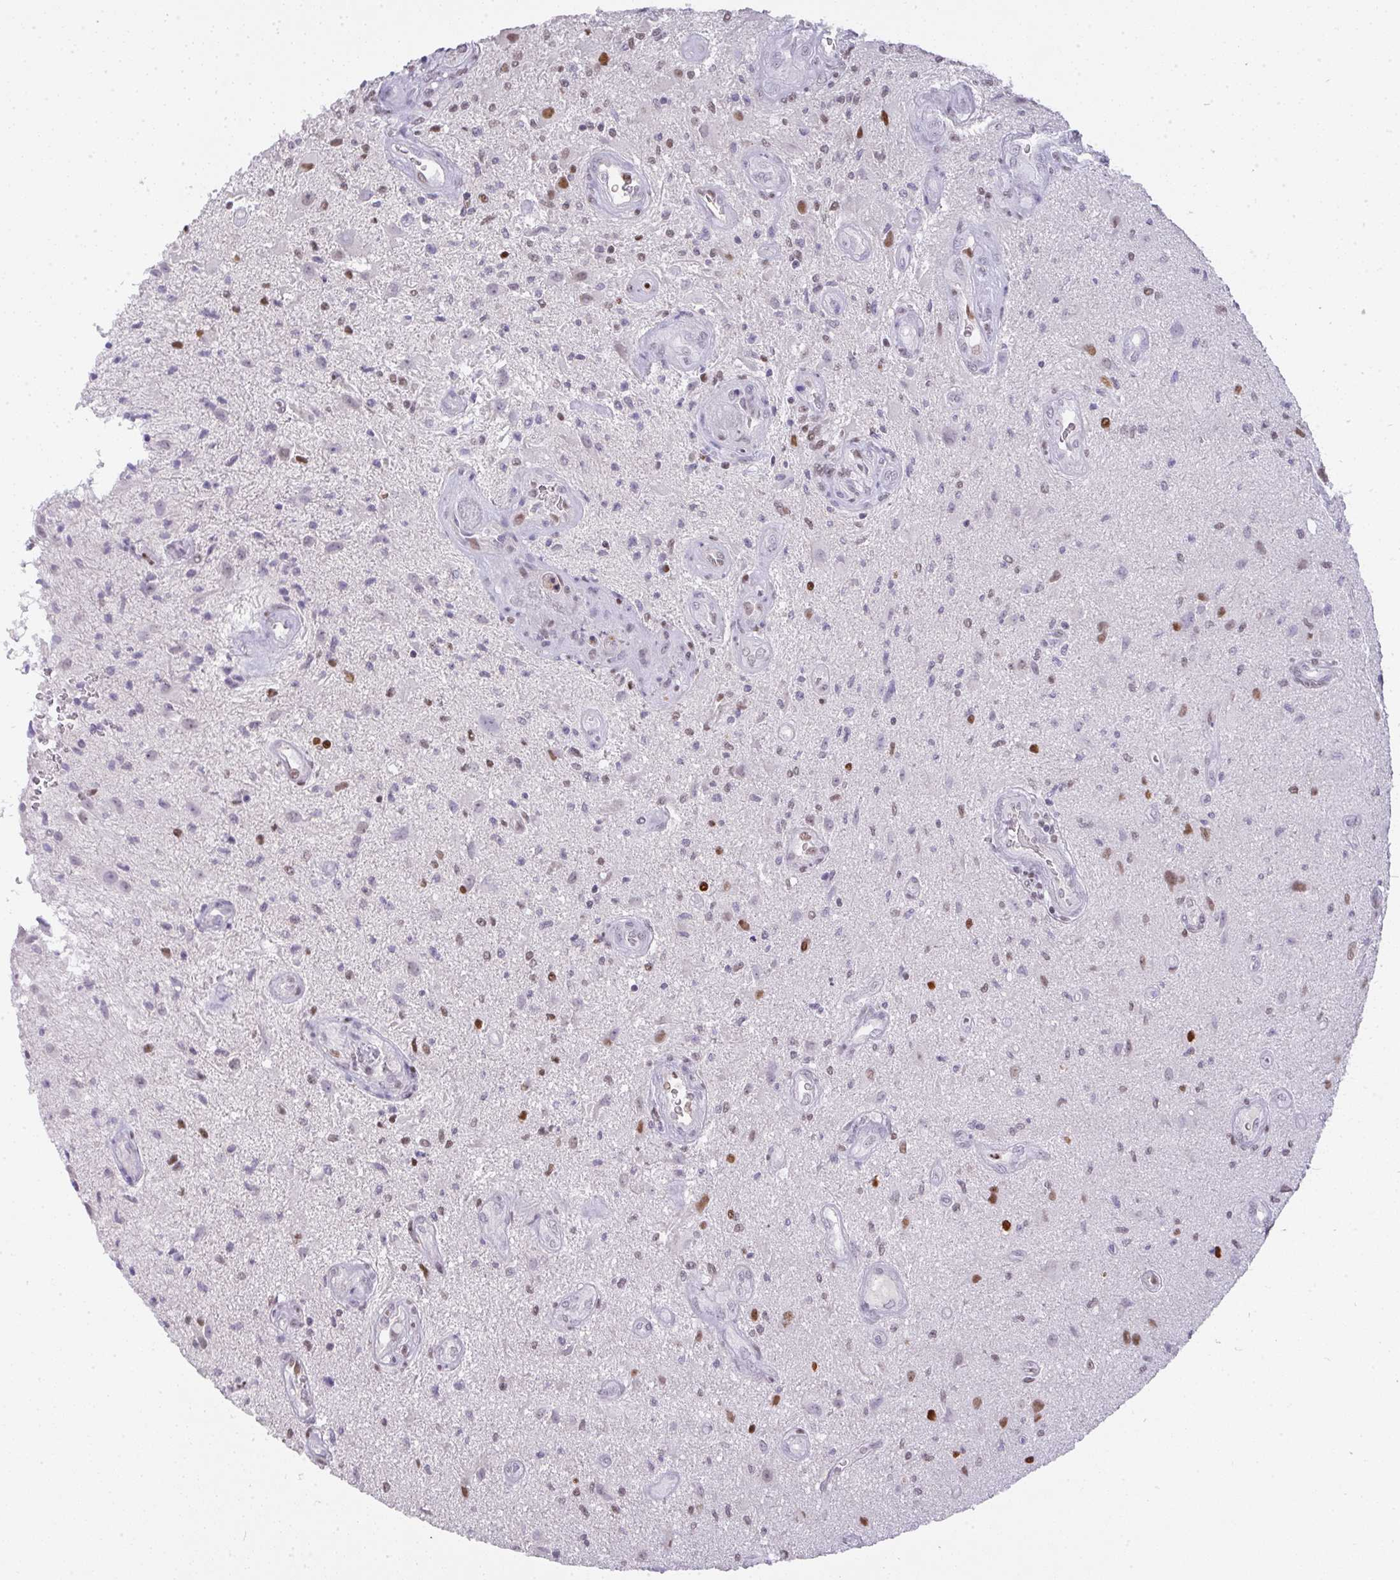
{"staining": {"intensity": "strong", "quantity": "<25%", "location": "nuclear"}, "tissue": "glioma", "cell_type": "Tumor cells", "image_type": "cancer", "snomed": [{"axis": "morphology", "description": "Glioma, malignant, High grade"}, {"axis": "topography", "description": "Brain"}], "caption": "A histopathology image of glioma stained for a protein shows strong nuclear brown staining in tumor cells.", "gene": "BBX", "patient": {"sex": "male", "age": 67}}